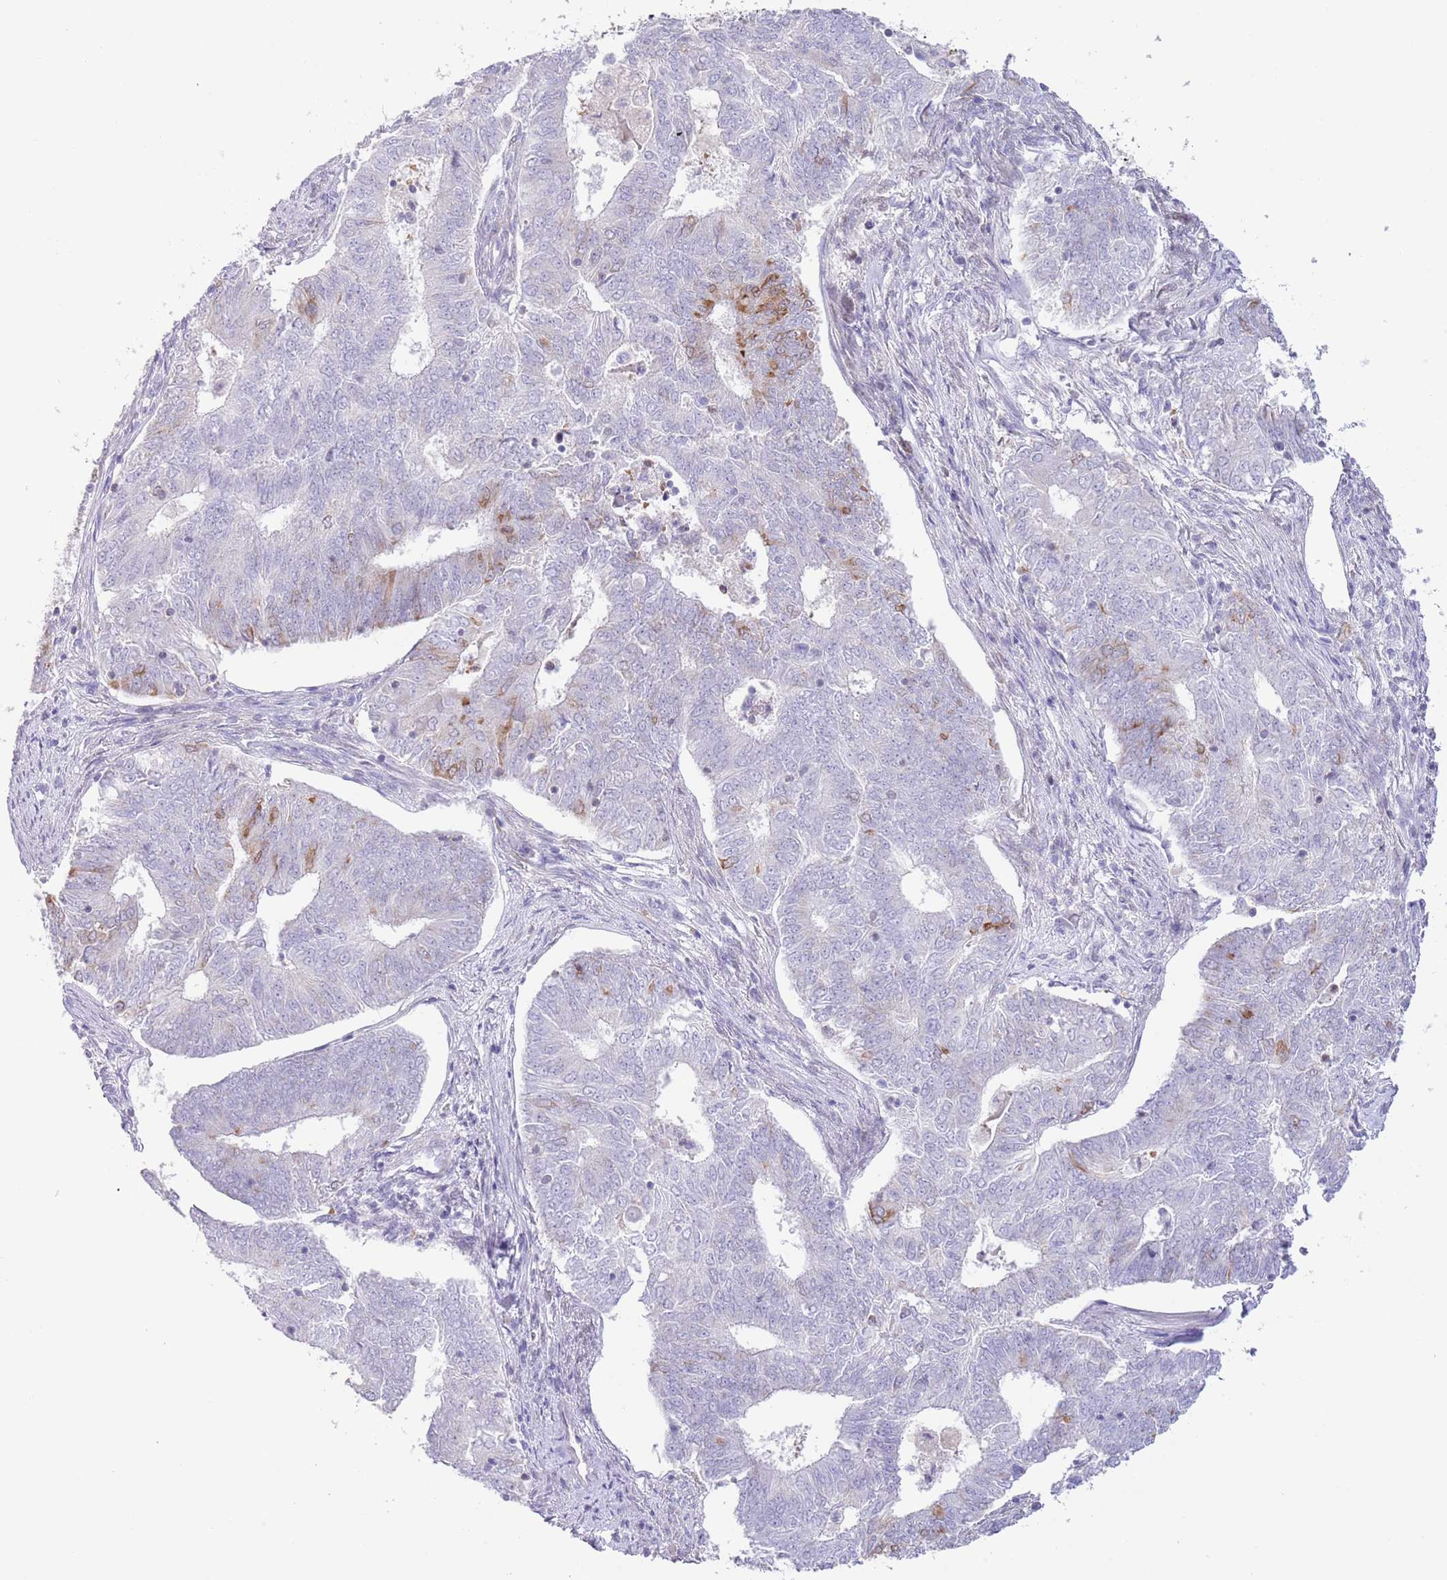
{"staining": {"intensity": "weak", "quantity": "<25%", "location": "cytoplasmic/membranous"}, "tissue": "endometrial cancer", "cell_type": "Tumor cells", "image_type": "cancer", "snomed": [{"axis": "morphology", "description": "Adenocarcinoma, NOS"}, {"axis": "topography", "description": "Endometrium"}], "caption": "Adenocarcinoma (endometrial) was stained to show a protein in brown. There is no significant staining in tumor cells.", "gene": "EBPL", "patient": {"sex": "female", "age": 62}}